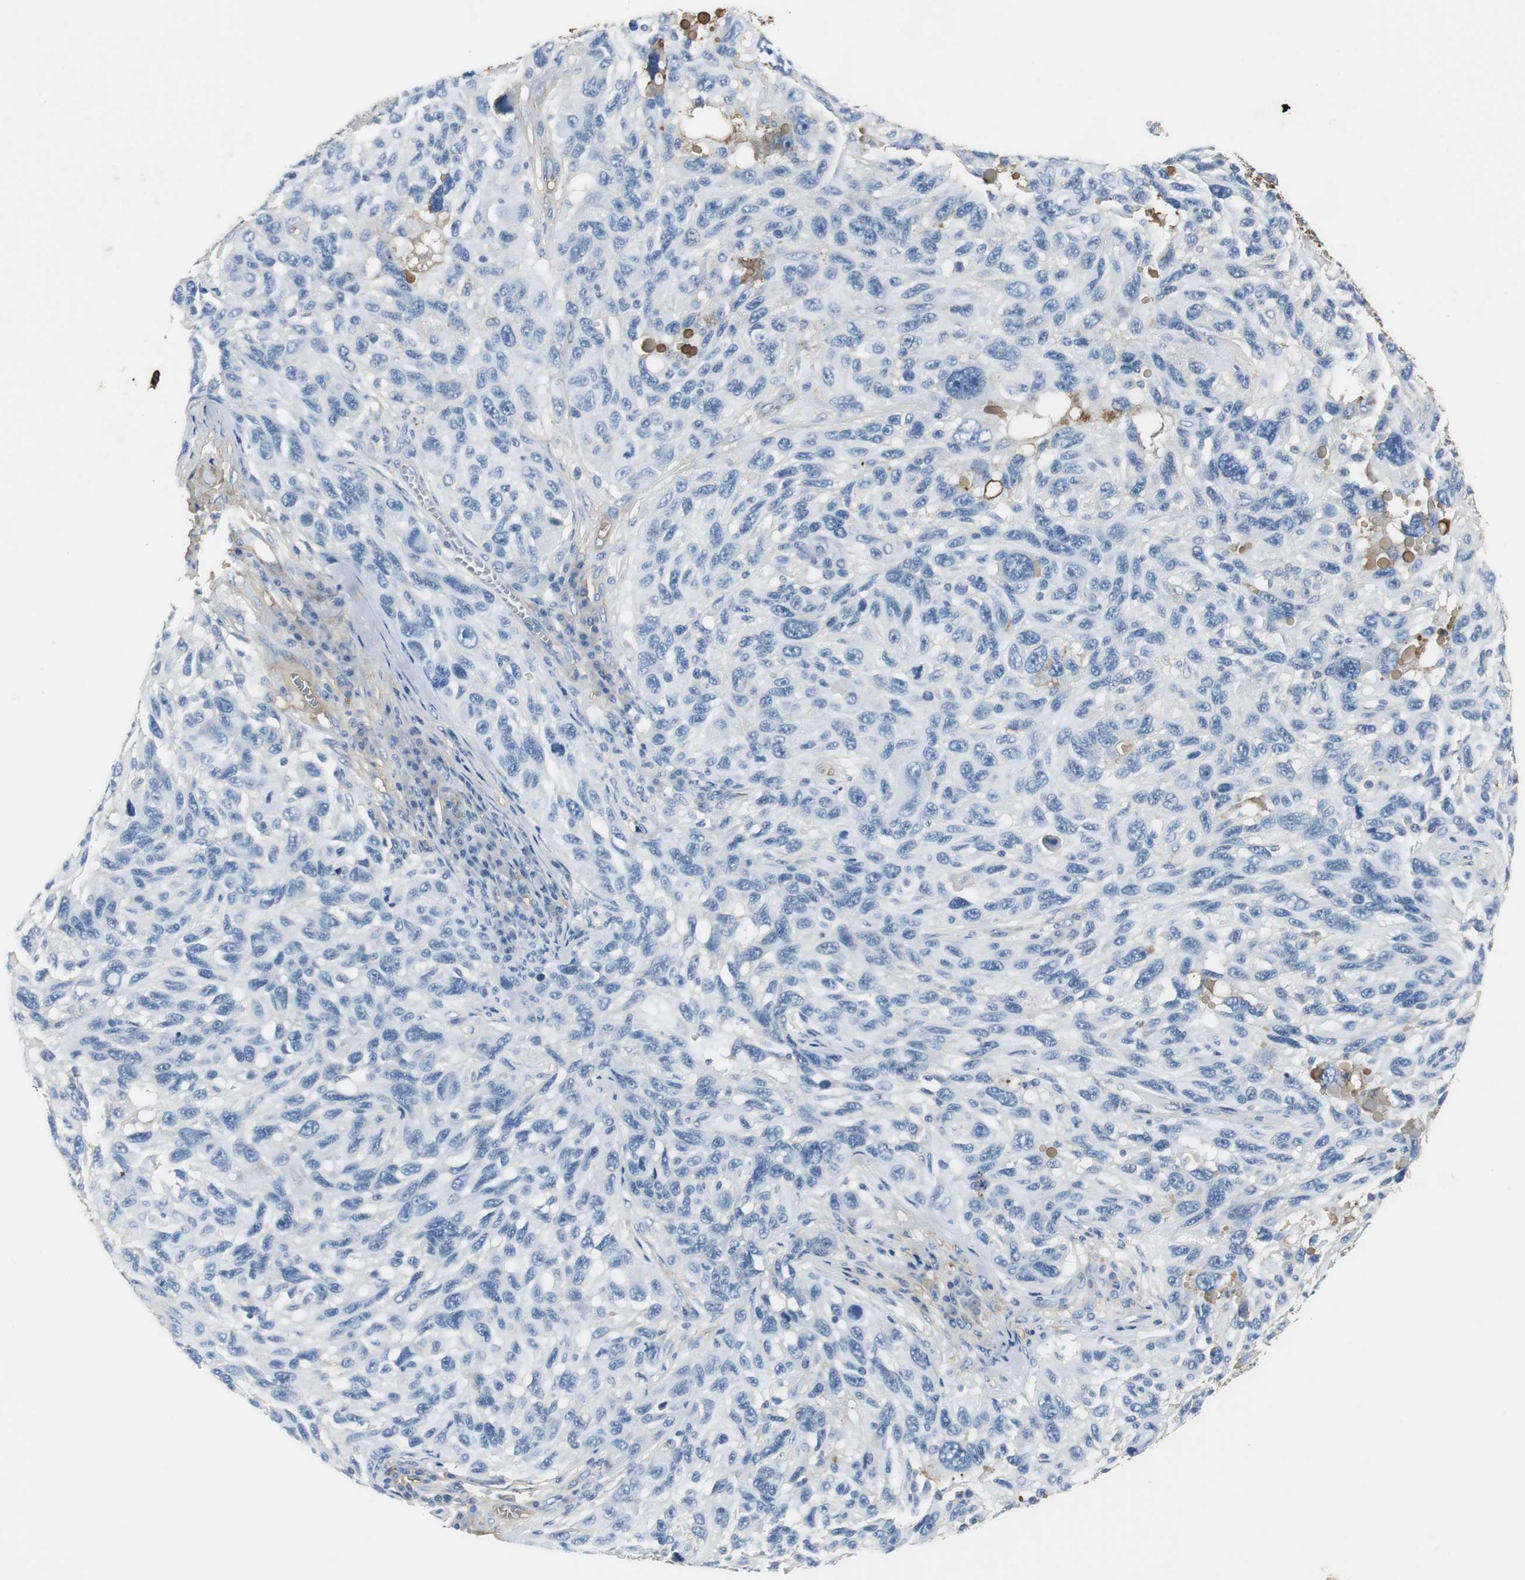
{"staining": {"intensity": "negative", "quantity": "none", "location": "none"}, "tissue": "melanoma", "cell_type": "Tumor cells", "image_type": "cancer", "snomed": [{"axis": "morphology", "description": "Malignant melanoma, NOS"}, {"axis": "topography", "description": "Skin"}], "caption": "DAB (3,3'-diaminobenzidine) immunohistochemical staining of melanoma exhibits no significant expression in tumor cells. (Stains: DAB (3,3'-diaminobenzidine) immunohistochemistry with hematoxylin counter stain, Microscopy: brightfield microscopy at high magnification).", "gene": "IGHA1", "patient": {"sex": "male", "age": 53}}